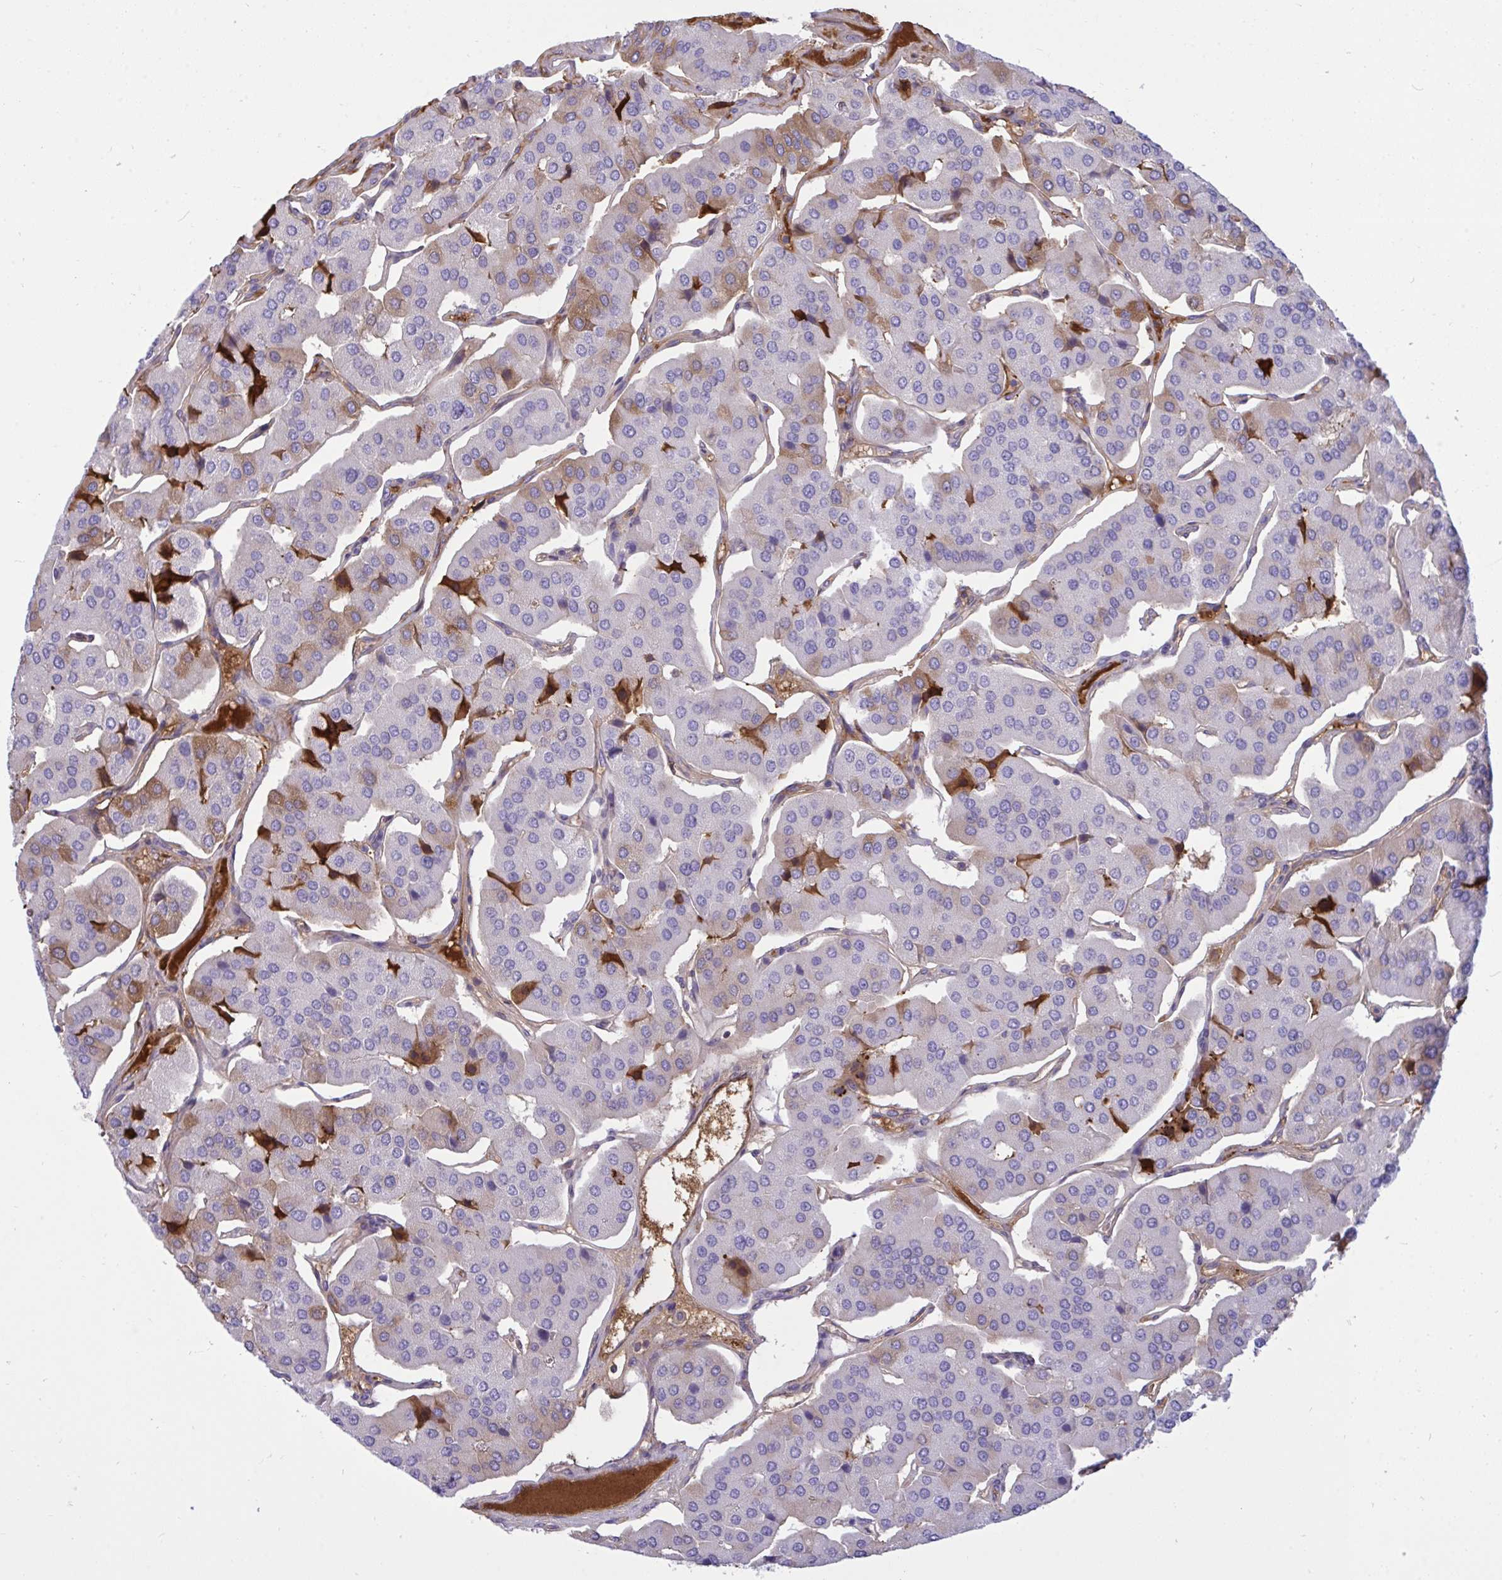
{"staining": {"intensity": "moderate", "quantity": "<25%", "location": "cytoplasmic/membranous"}, "tissue": "parathyroid gland", "cell_type": "Glandular cells", "image_type": "normal", "snomed": [{"axis": "morphology", "description": "Normal tissue, NOS"}, {"axis": "morphology", "description": "Adenoma, NOS"}, {"axis": "topography", "description": "Parathyroid gland"}], "caption": "The micrograph demonstrates staining of benign parathyroid gland, revealing moderate cytoplasmic/membranous protein staining (brown color) within glandular cells.", "gene": "F2", "patient": {"sex": "female", "age": 86}}